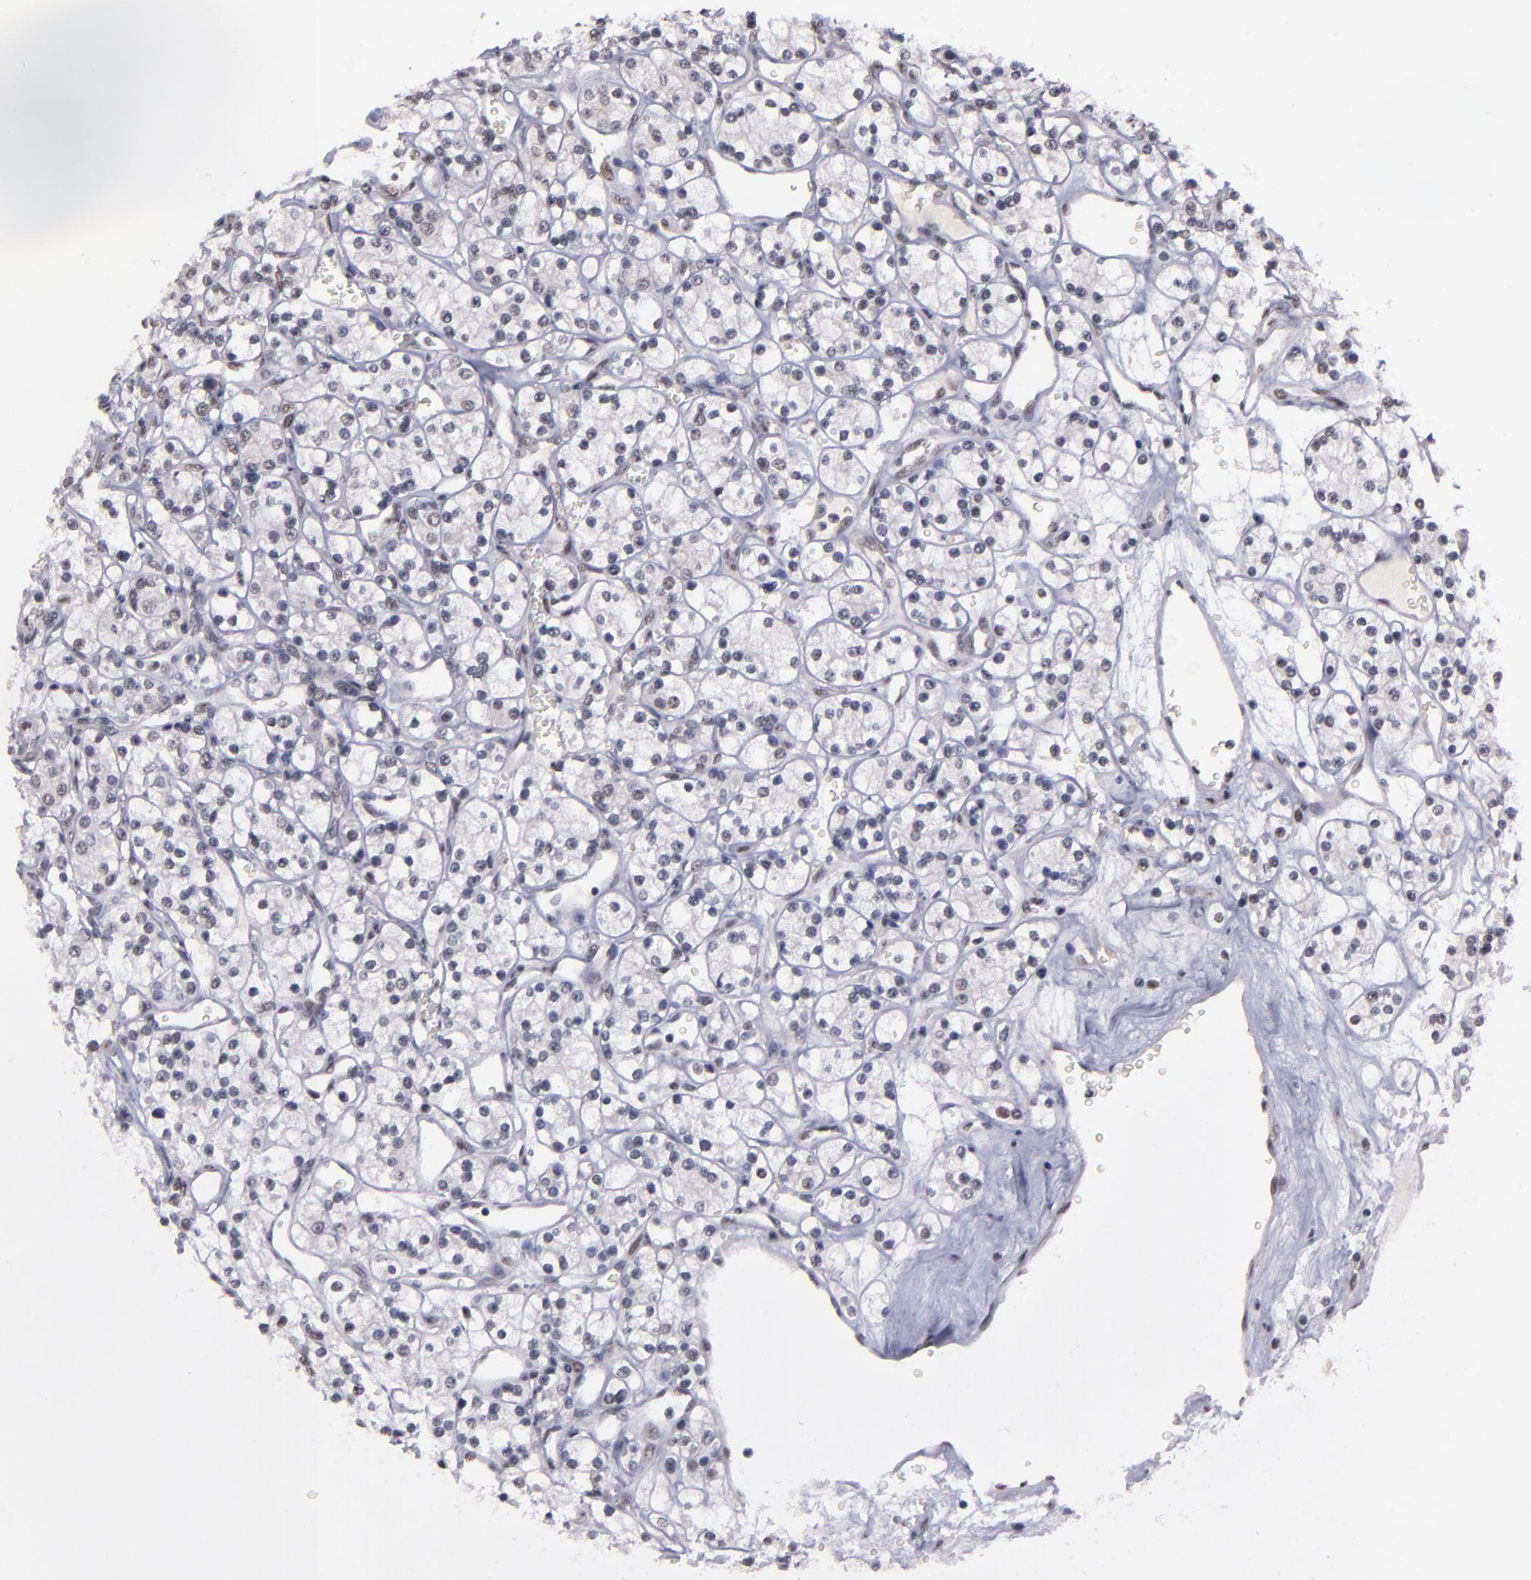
{"staining": {"intensity": "weak", "quantity": "<25%", "location": "nuclear"}, "tissue": "renal cancer", "cell_type": "Tumor cells", "image_type": "cancer", "snomed": [{"axis": "morphology", "description": "Adenocarcinoma, NOS"}, {"axis": "topography", "description": "Kidney"}], "caption": "Immunohistochemistry (IHC) of human adenocarcinoma (renal) exhibits no staining in tumor cells.", "gene": "OTUB2", "patient": {"sex": "female", "age": 62}}